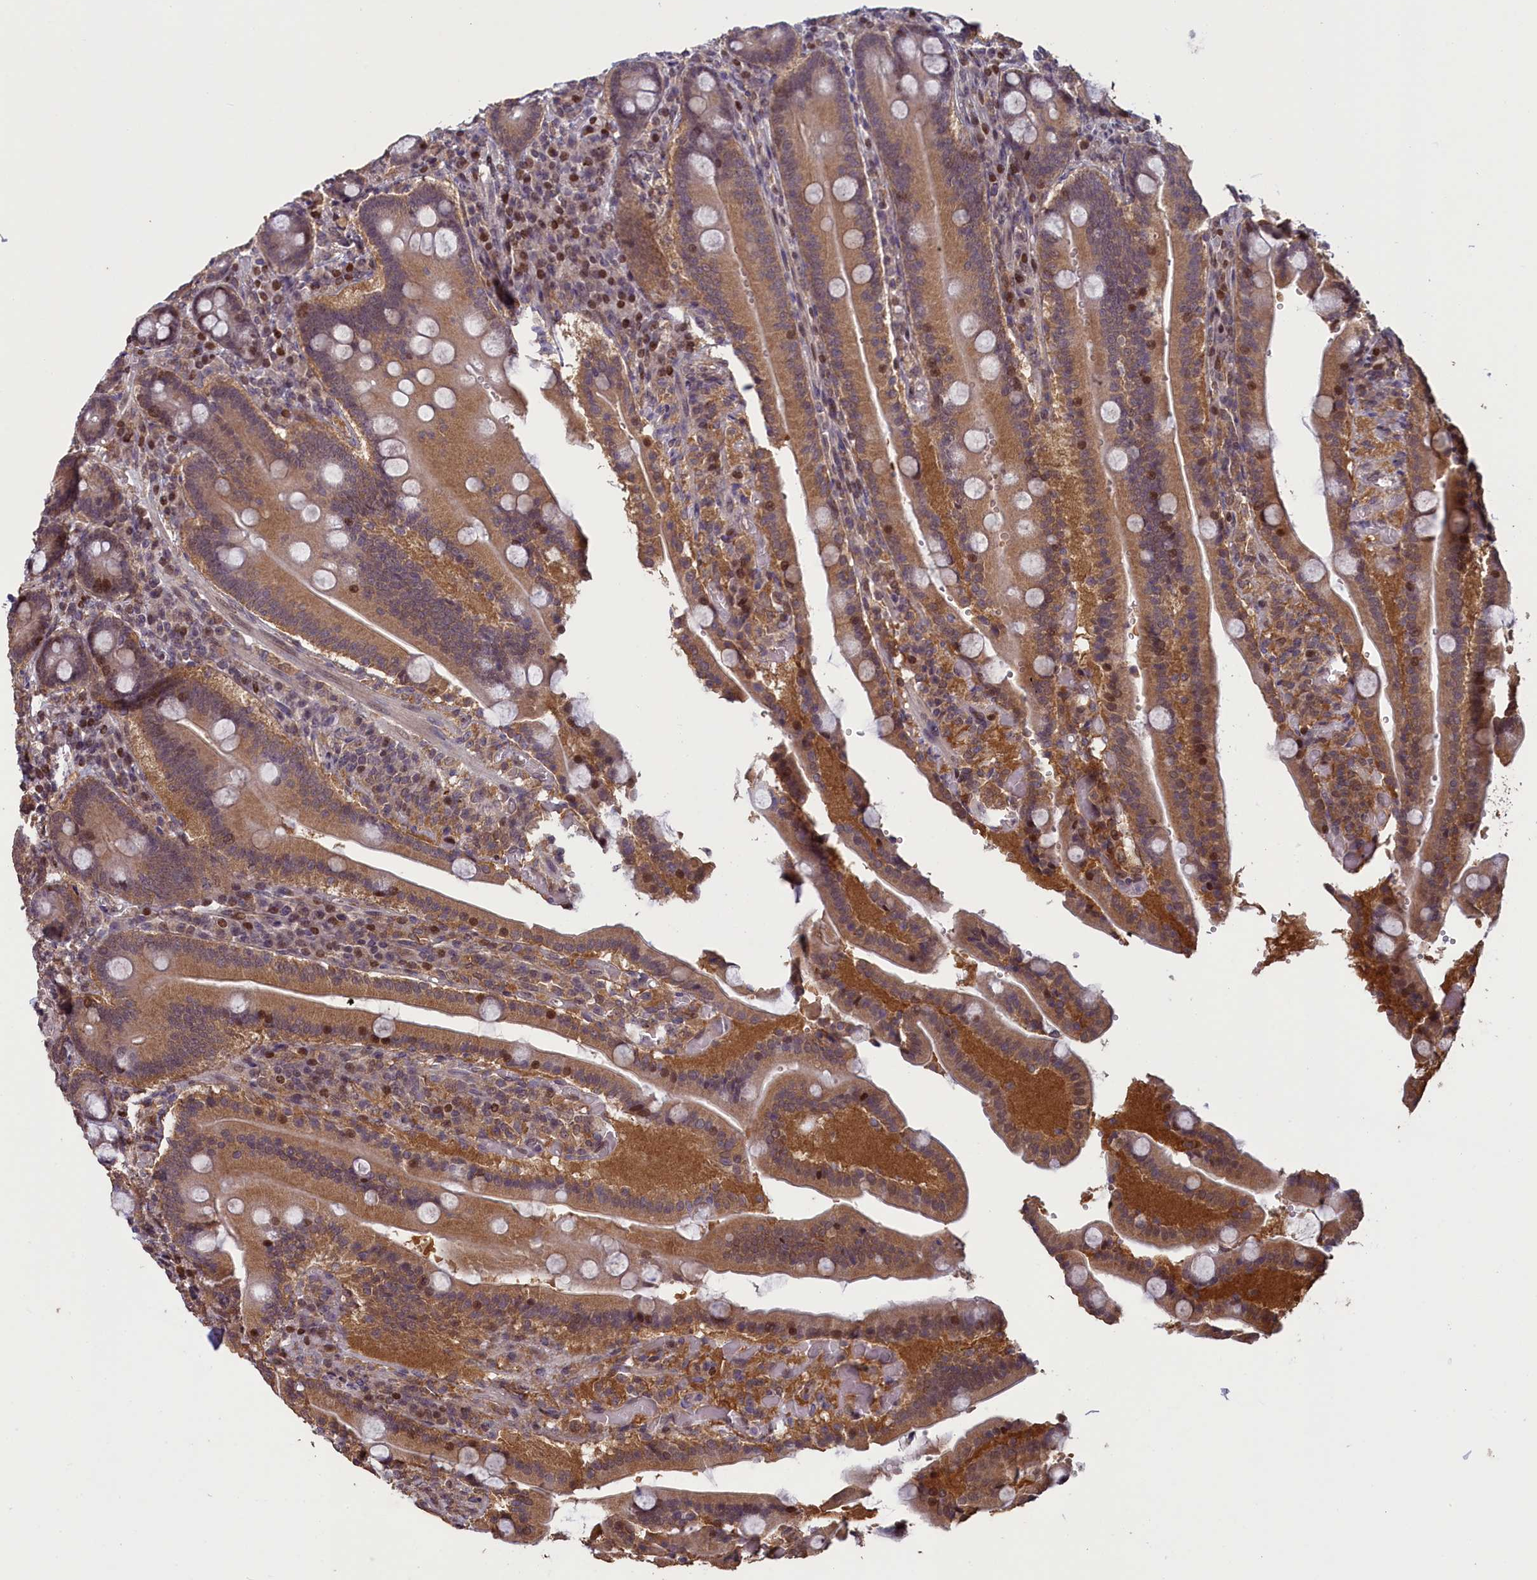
{"staining": {"intensity": "moderate", "quantity": ">75%", "location": "cytoplasmic/membranous,nuclear"}, "tissue": "duodenum", "cell_type": "Glandular cells", "image_type": "normal", "snomed": [{"axis": "morphology", "description": "Normal tissue, NOS"}, {"axis": "topography", "description": "Duodenum"}], "caption": "Immunohistochemistry (IHC) histopathology image of normal duodenum: duodenum stained using immunohistochemistry (IHC) demonstrates medium levels of moderate protein expression localized specifically in the cytoplasmic/membranous,nuclear of glandular cells, appearing as a cytoplasmic/membranous,nuclear brown color.", "gene": "NUBP1", "patient": {"sex": "female", "age": 62}}